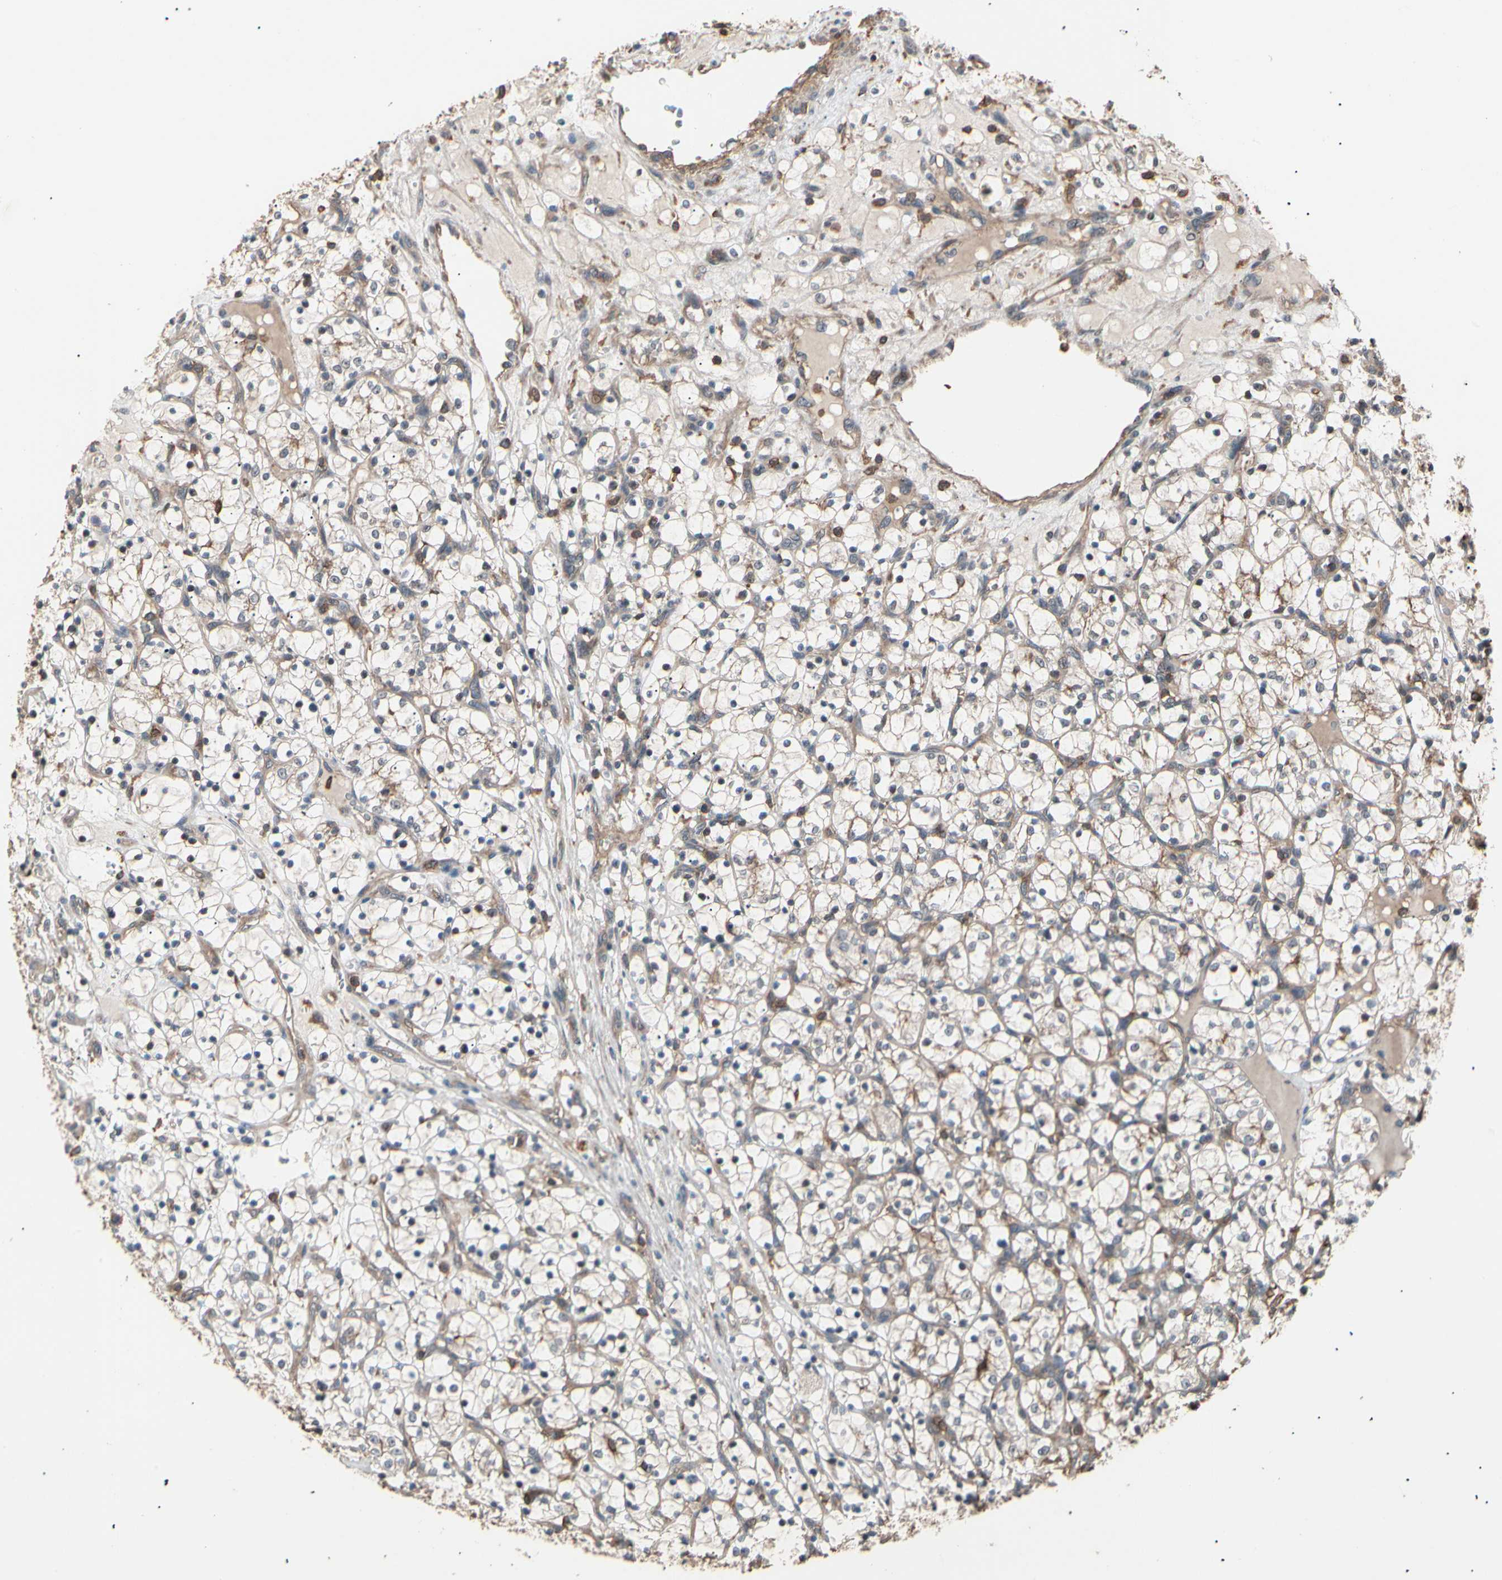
{"staining": {"intensity": "weak", "quantity": "25%-75%", "location": "cytoplasmic/membranous"}, "tissue": "renal cancer", "cell_type": "Tumor cells", "image_type": "cancer", "snomed": [{"axis": "morphology", "description": "Adenocarcinoma, NOS"}, {"axis": "topography", "description": "Kidney"}], "caption": "About 25%-75% of tumor cells in human renal adenocarcinoma reveal weak cytoplasmic/membranous protein expression as visualized by brown immunohistochemical staining.", "gene": "MAPK13", "patient": {"sex": "female", "age": 69}}